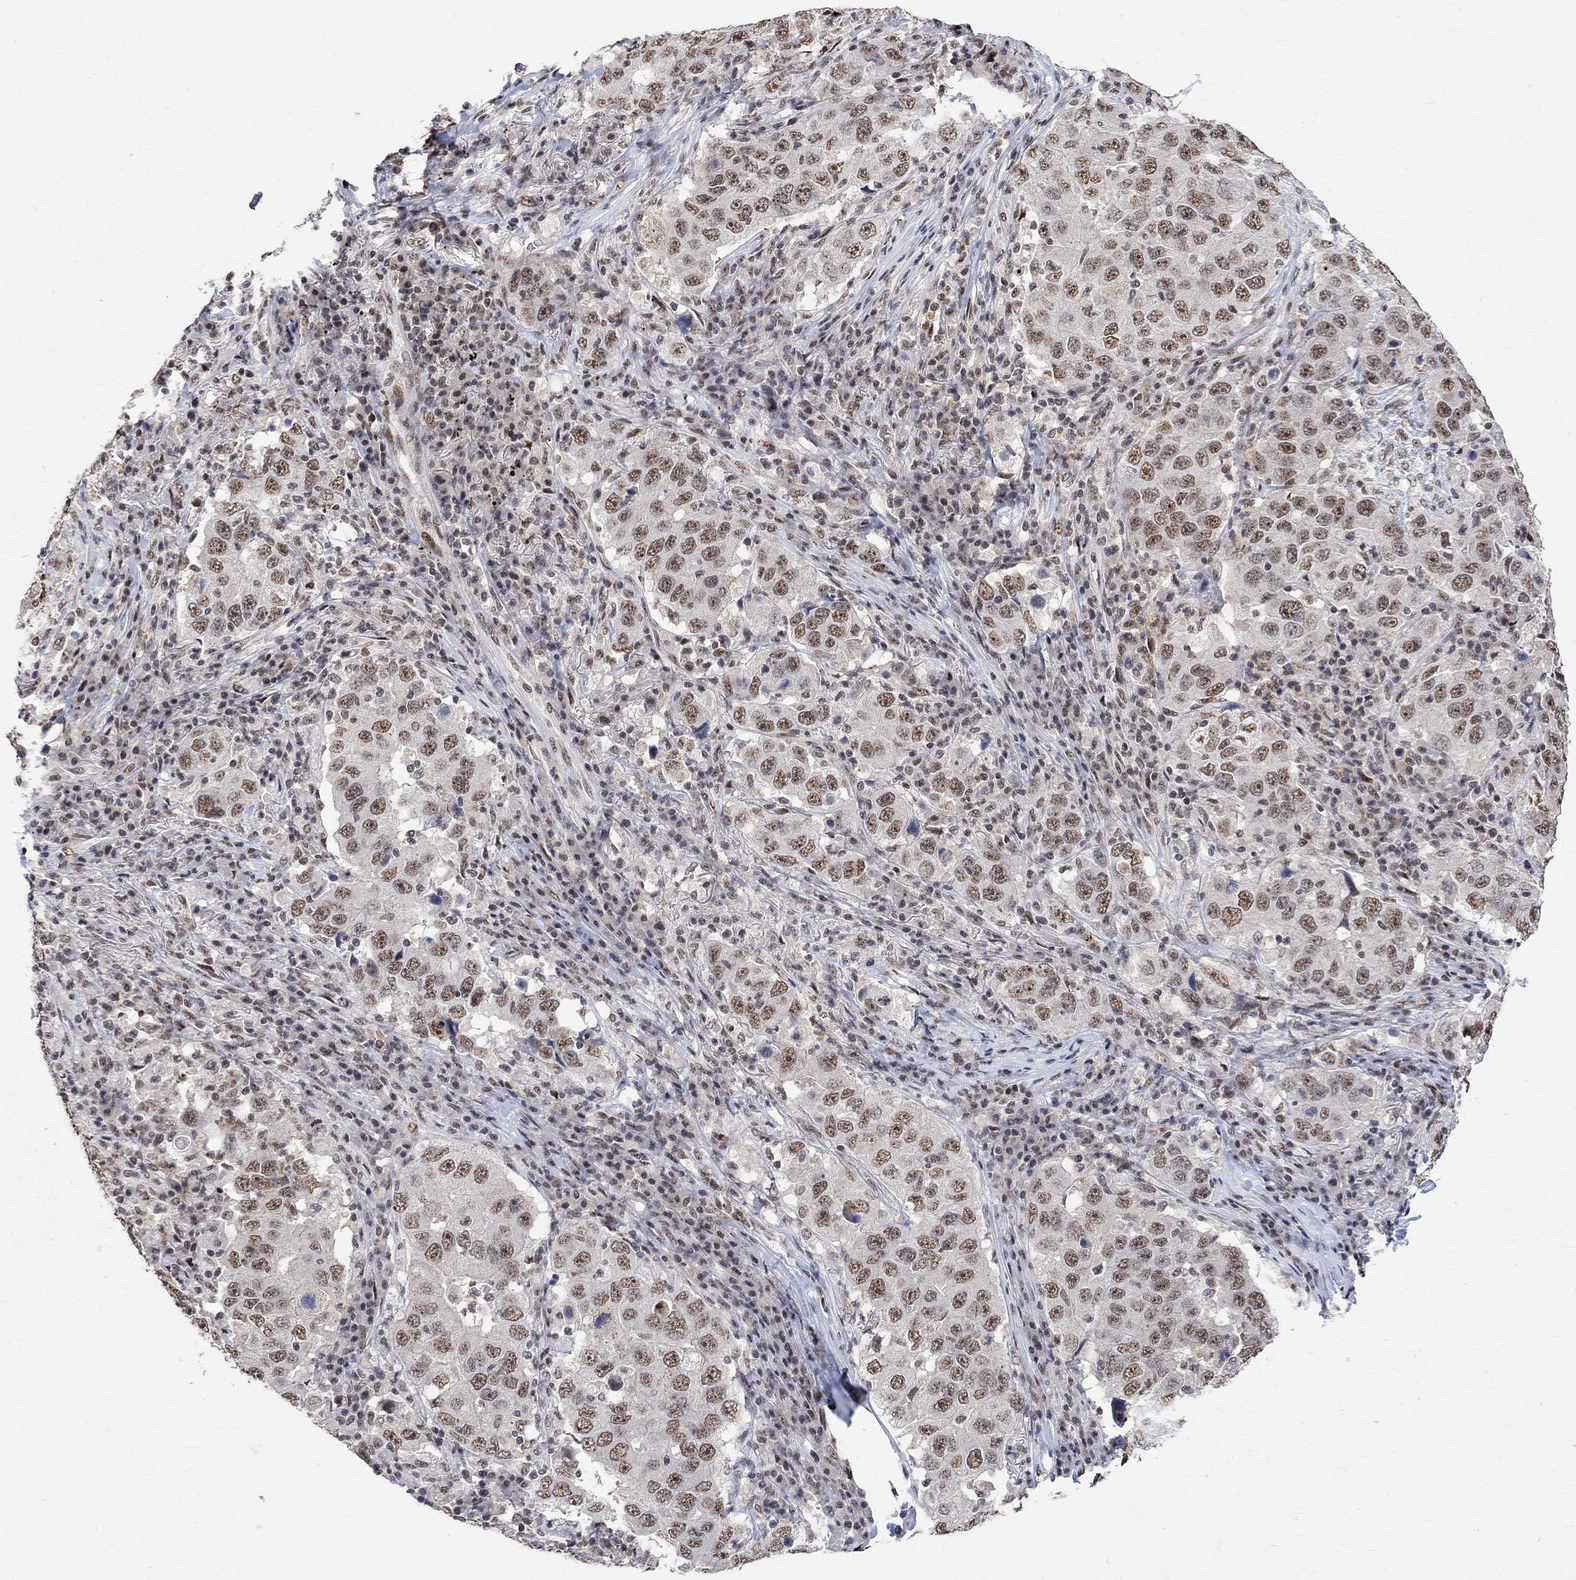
{"staining": {"intensity": "moderate", "quantity": ">75%", "location": "nuclear"}, "tissue": "lung cancer", "cell_type": "Tumor cells", "image_type": "cancer", "snomed": [{"axis": "morphology", "description": "Adenocarcinoma, NOS"}, {"axis": "topography", "description": "Lung"}], "caption": "Protein expression analysis of lung cancer displays moderate nuclear staining in about >75% of tumor cells. (brown staining indicates protein expression, while blue staining denotes nuclei).", "gene": "E4F1", "patient": {"sex": "male", "age": 73}}